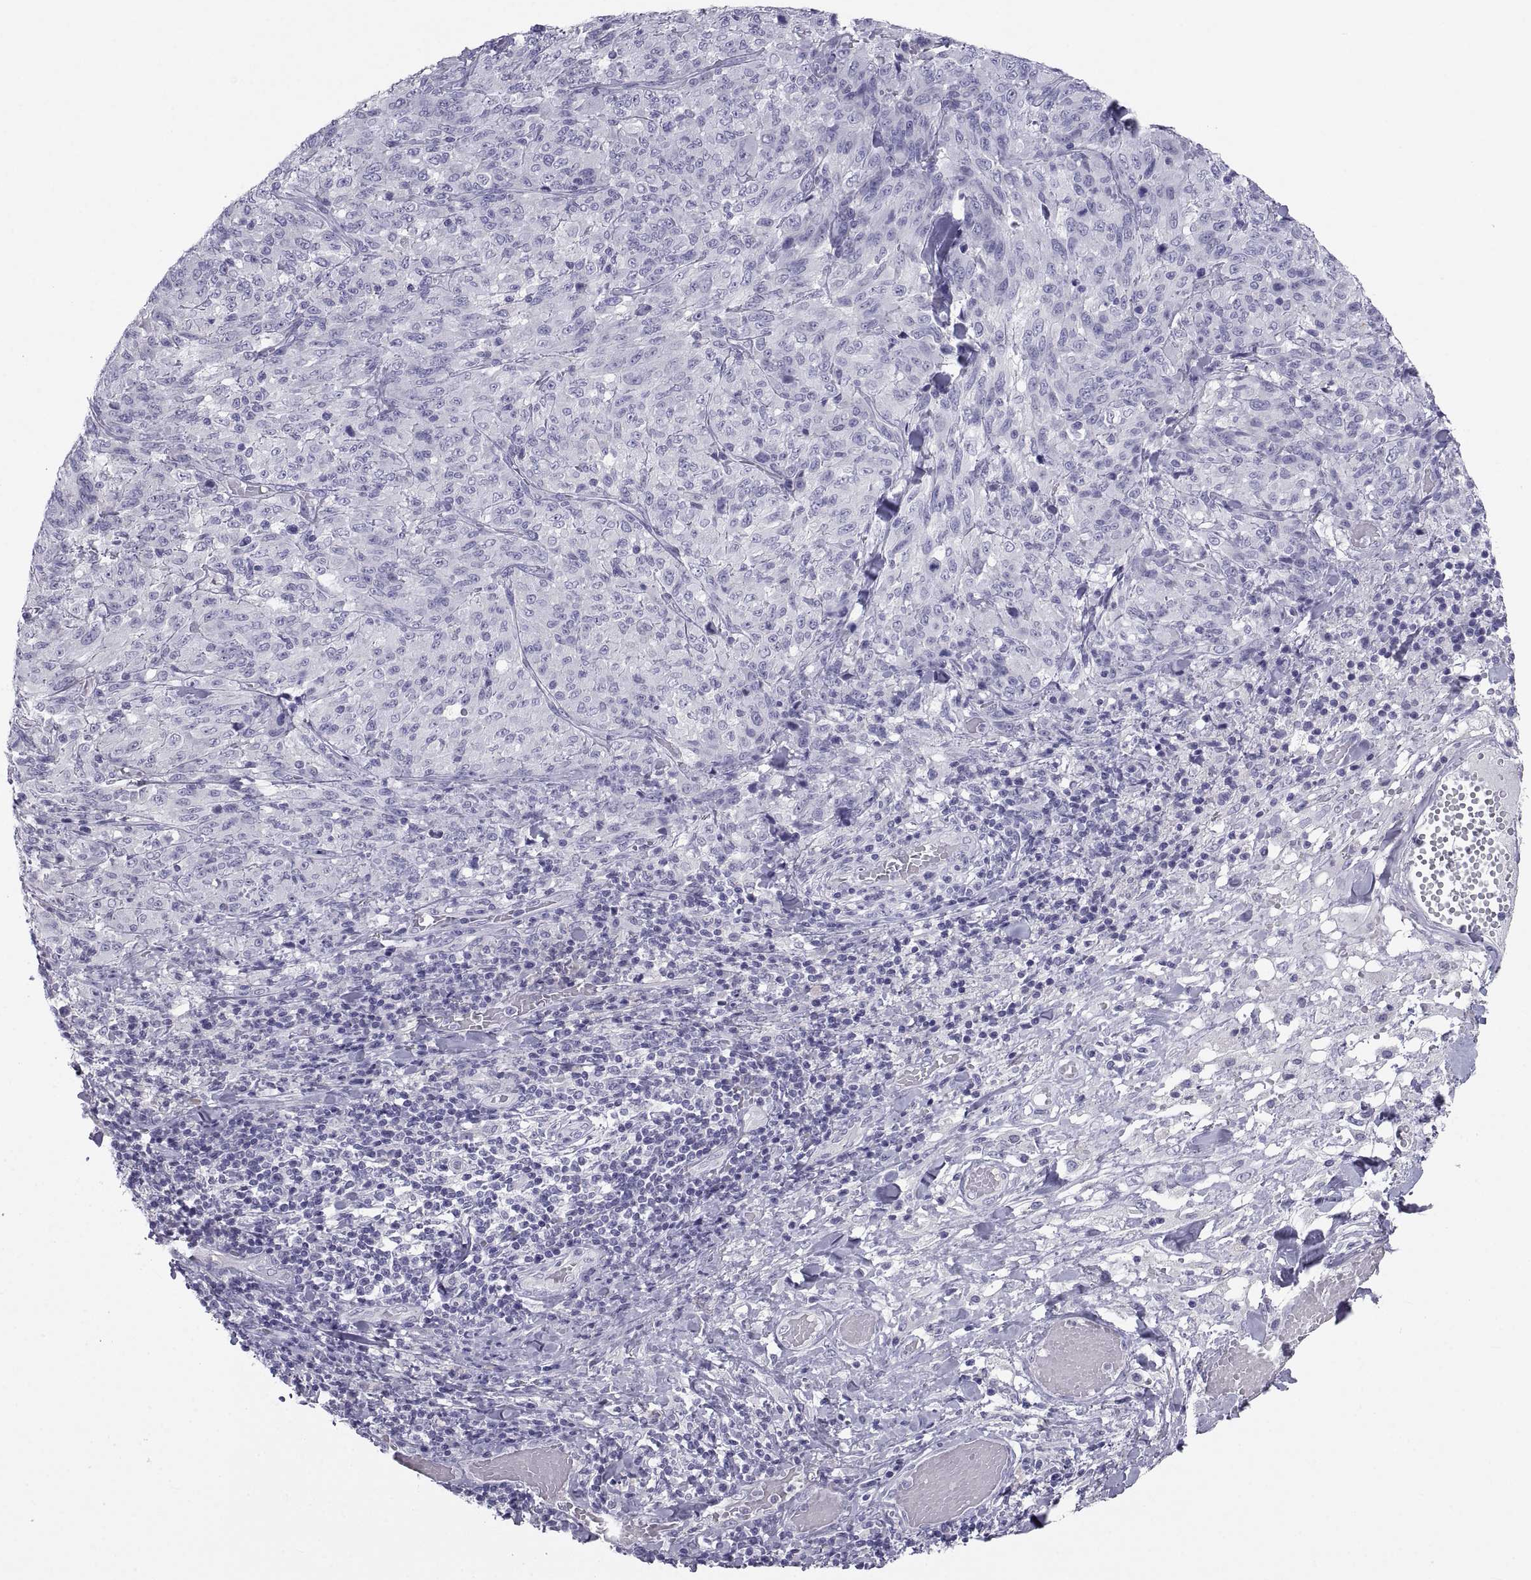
{"staining": {"intensity": "negative", "quantity": "none", "location": "none"}, "tissue": "melanoma", "cell_type": "Tumor cells", "image_type": "cancer", "snomed": [{"axis": "morphology", "description": "Malignant melanoma, NOS"}, {"axis": "topography", "description": "Skin"}], "caption": "High power microscopy image of an IHC micrograph of malignant melanoma, revealing no significant expression in tumor cells.", "gene": "PCSK1N", "patient": {"sex": "female", "age": 91}}